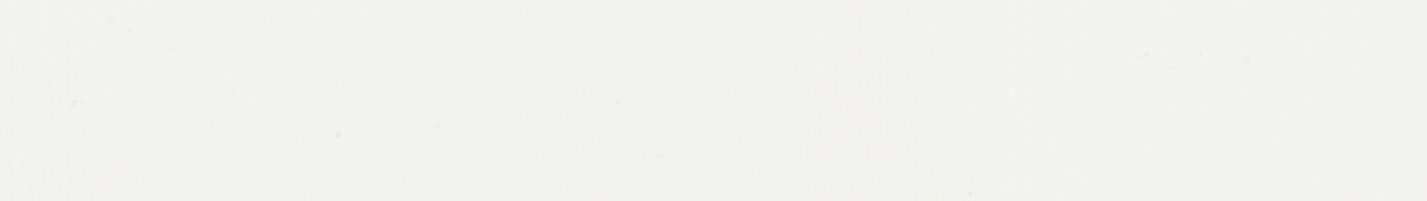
{"staining": {"intensity": "negative", "quantity": "none", "location": "none"}, "tissue": "adipose tissue", "cell_type": "Adipocytes", "image_type": "normal", "snomed": [{"axis": "morphology", "description": "Normal tissue, NOS"}, {"axis": "morphology", "description": "Duct carcinoma"}, {"axis": "topography", "description": "Breast"}, {"axis": "topography", "description": "Adipose tissue"}], "caption": "Immunohistochemical staining of unremarkable adipose tissue reveals no significant positivity in adipocytes. Nuclei are stained in blue.", "gene": "FBLN2", "patient": {"sex": "female", "age": 37}}